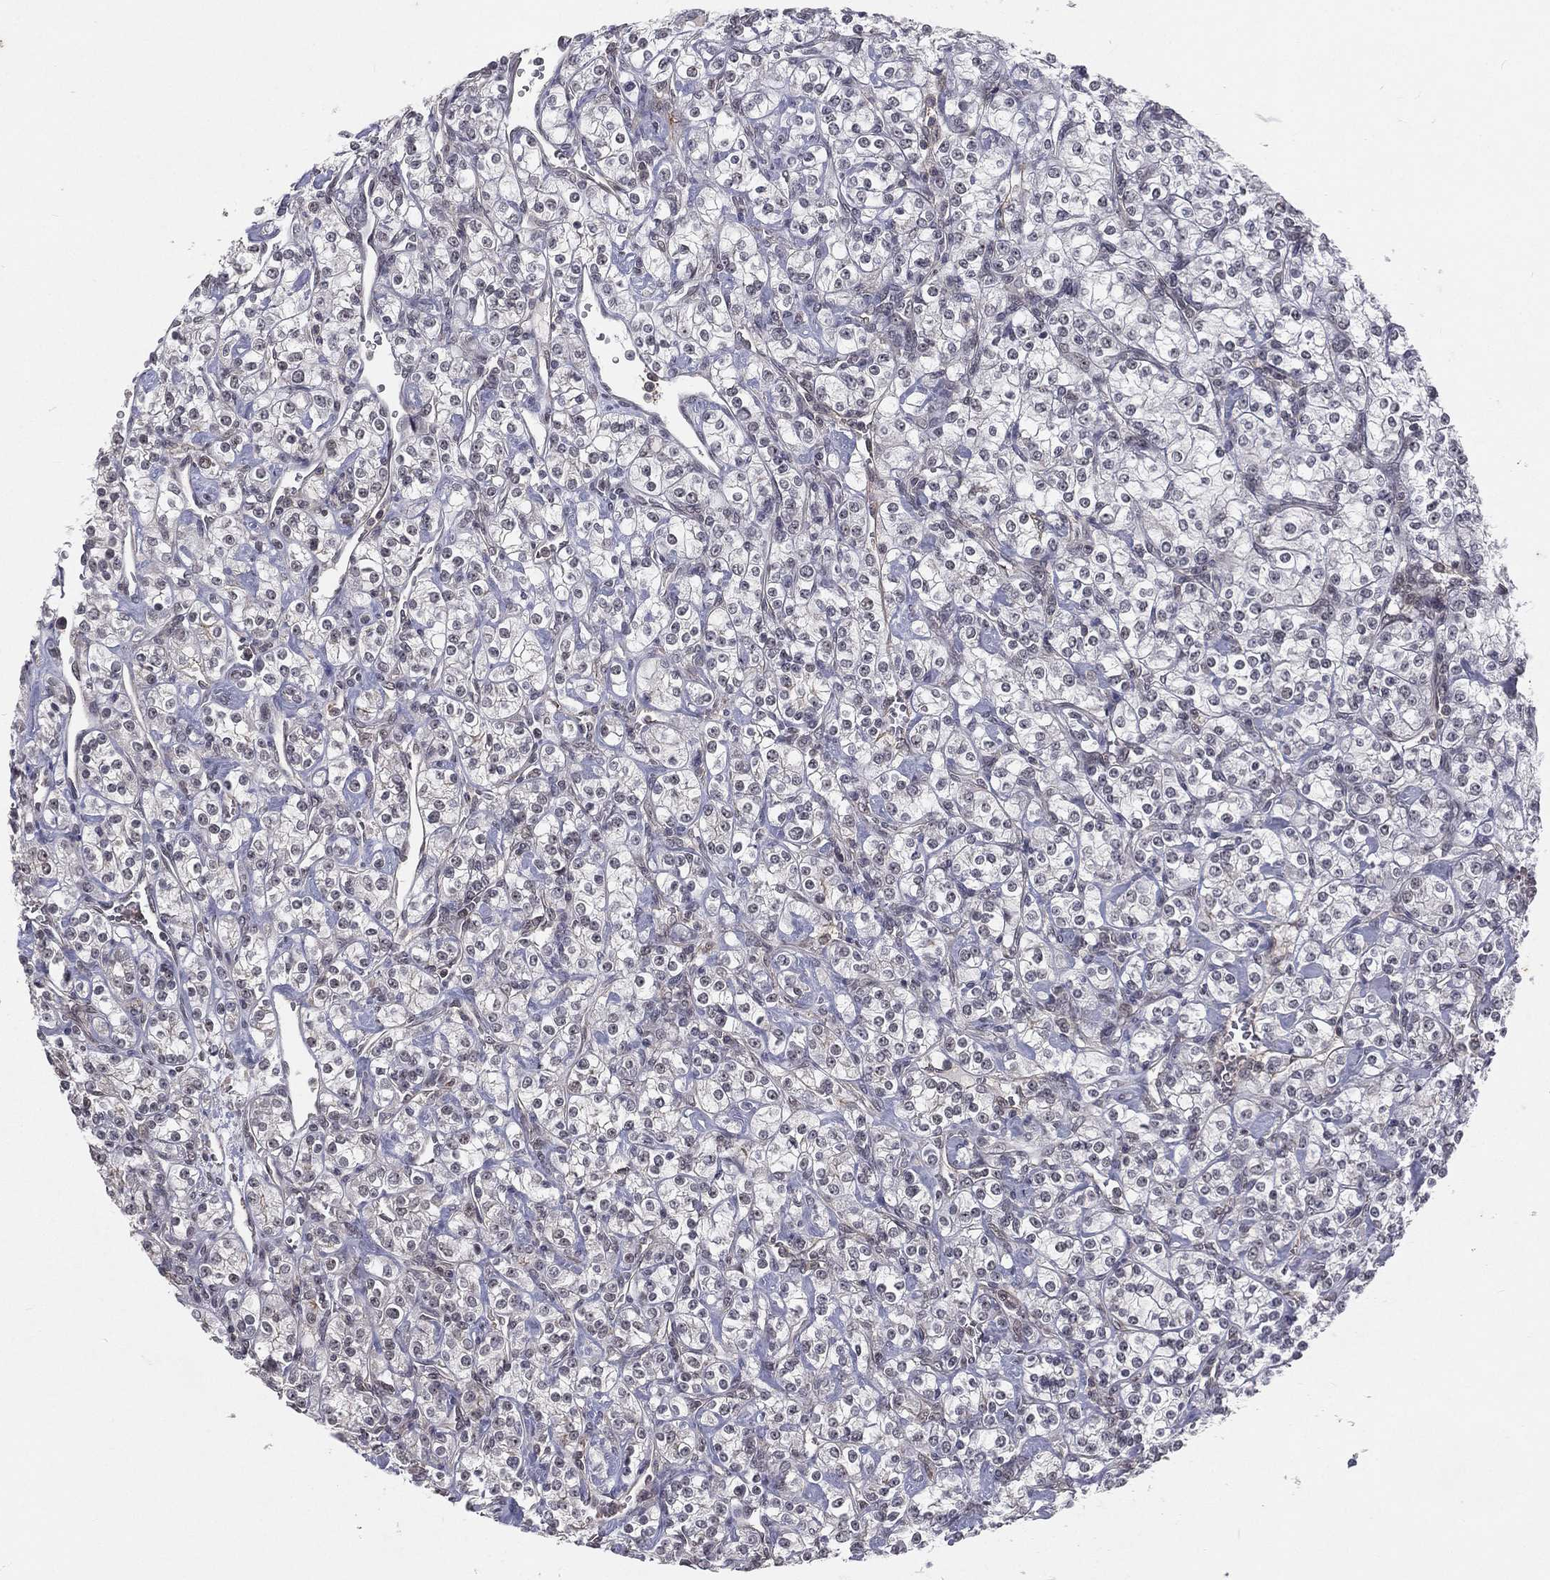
{"staining": {"intensity": "negative", "quantity": "none", "location": "none"}, "tissue": "renal cancer", "cell_type": "Tumor cells", "image_type": "cancer", "snomed": [{"axis": "morphology", "description": "Adenocarcinoma, NOS"}, {"axis": "topography", "description": "Kidney"}], "caption": "IHC image of neoplastic tissue: renal cancer stained with DAB exhibits no significant protein expression in tumor cells.", "gene": "MORC2", "patient": {"sex": "male", "age": 77}}